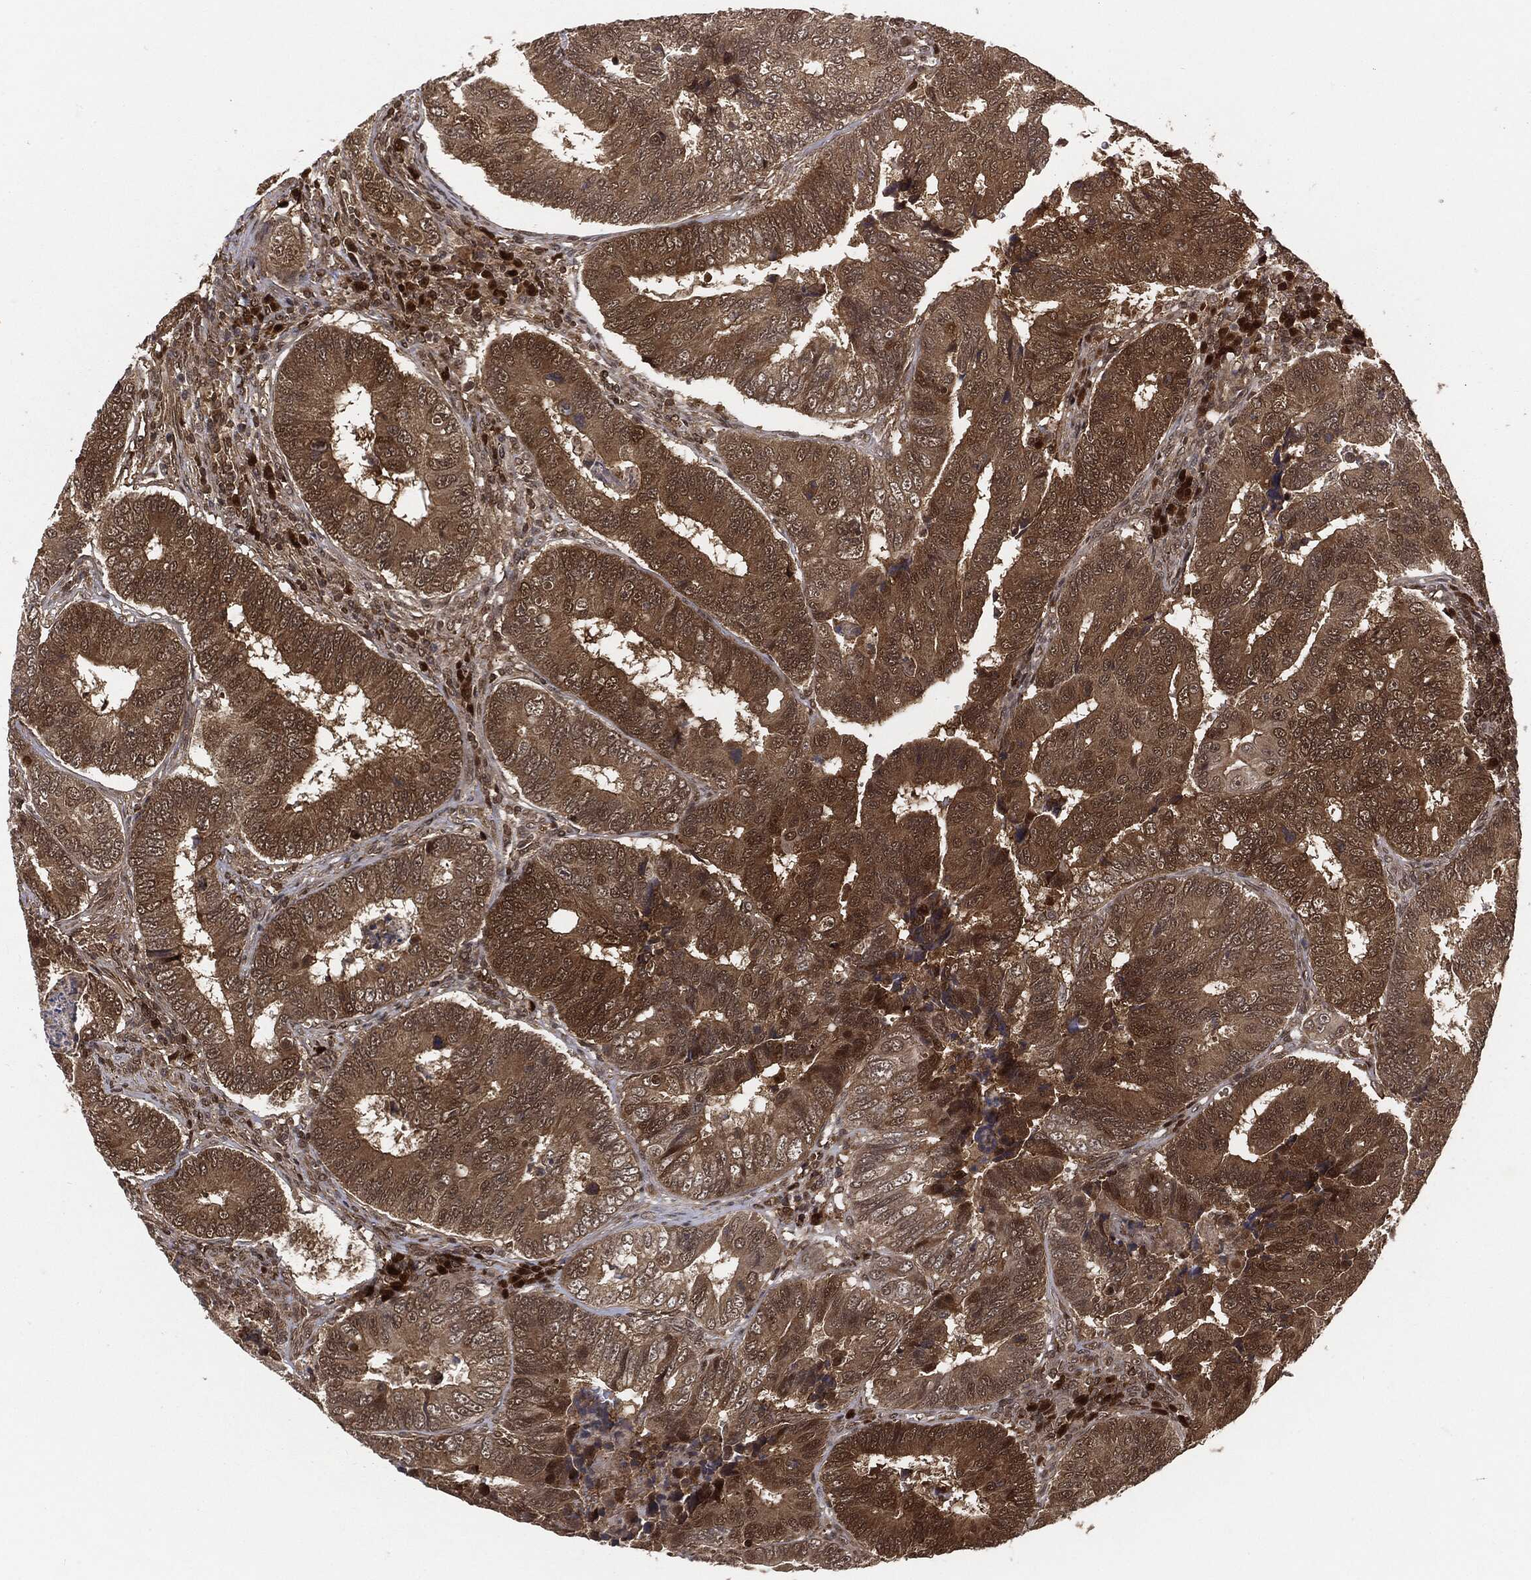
{"staining": {"intensity": "moderate", "quantity": ">75%", "location": "cytoplasmic/membranous"}, "tissue": "colorectal cancer", "cell_type": "Tumor cells", "image_type": "cancer", "snomed": [{"axis": "morphology", "description": "Adenocarcinoma, NOS"}, {"axis": "topography", "description": "Colon"}], "caption": "Colorectal cancer tissue displays moderate cytoplasmic/membranous expression in approximately >75% of tumor cells", "gene": "CUTA", "patient": {"sex": "female", "age": 72}}